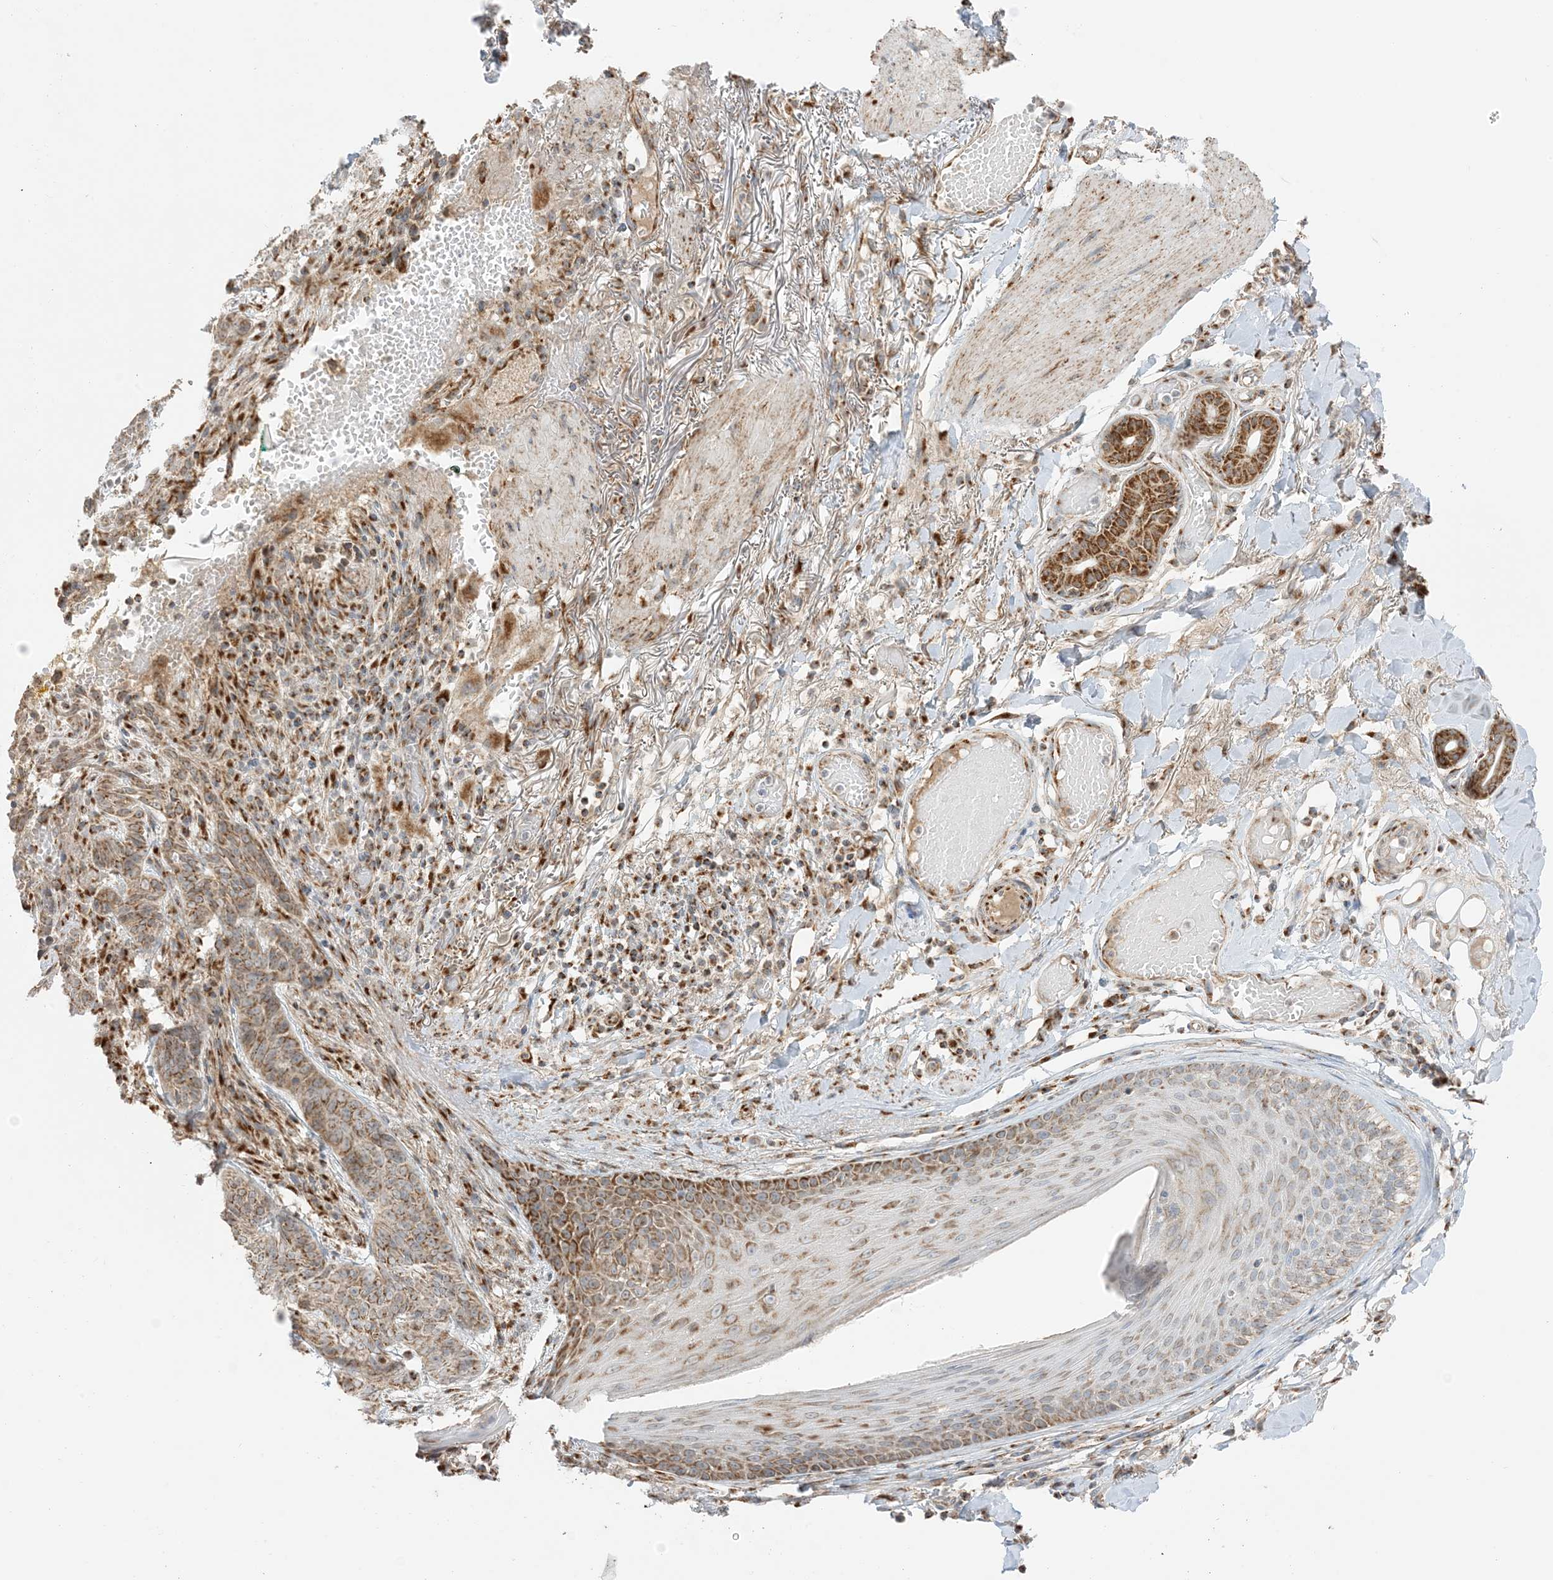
{"staining": {"intensity": "moderate", "quantity": ">75%", "location": "cytoplasmic/membranous"}, "tissue": "skin cancer", "cell_type": "Tumor cells", "image_type": "cancer", "snomed": [{"axis": "morphology", "description": "Basal cell carcinoma"}, {"axis": "topography", "description": "Skin"}], "caption": "High-power microscopy captured an IHC image of basal cell carcinoma (skin), revealing moderate cytoplasmic/membranous staining in about >75% of tumor cells. Using DAB (brown) and hematoxylin (blue) stains, captured at high magnification using brightfield microscopy.", "gene": "SLC25A12", "patient": {"sex": "male", "age": 85}}